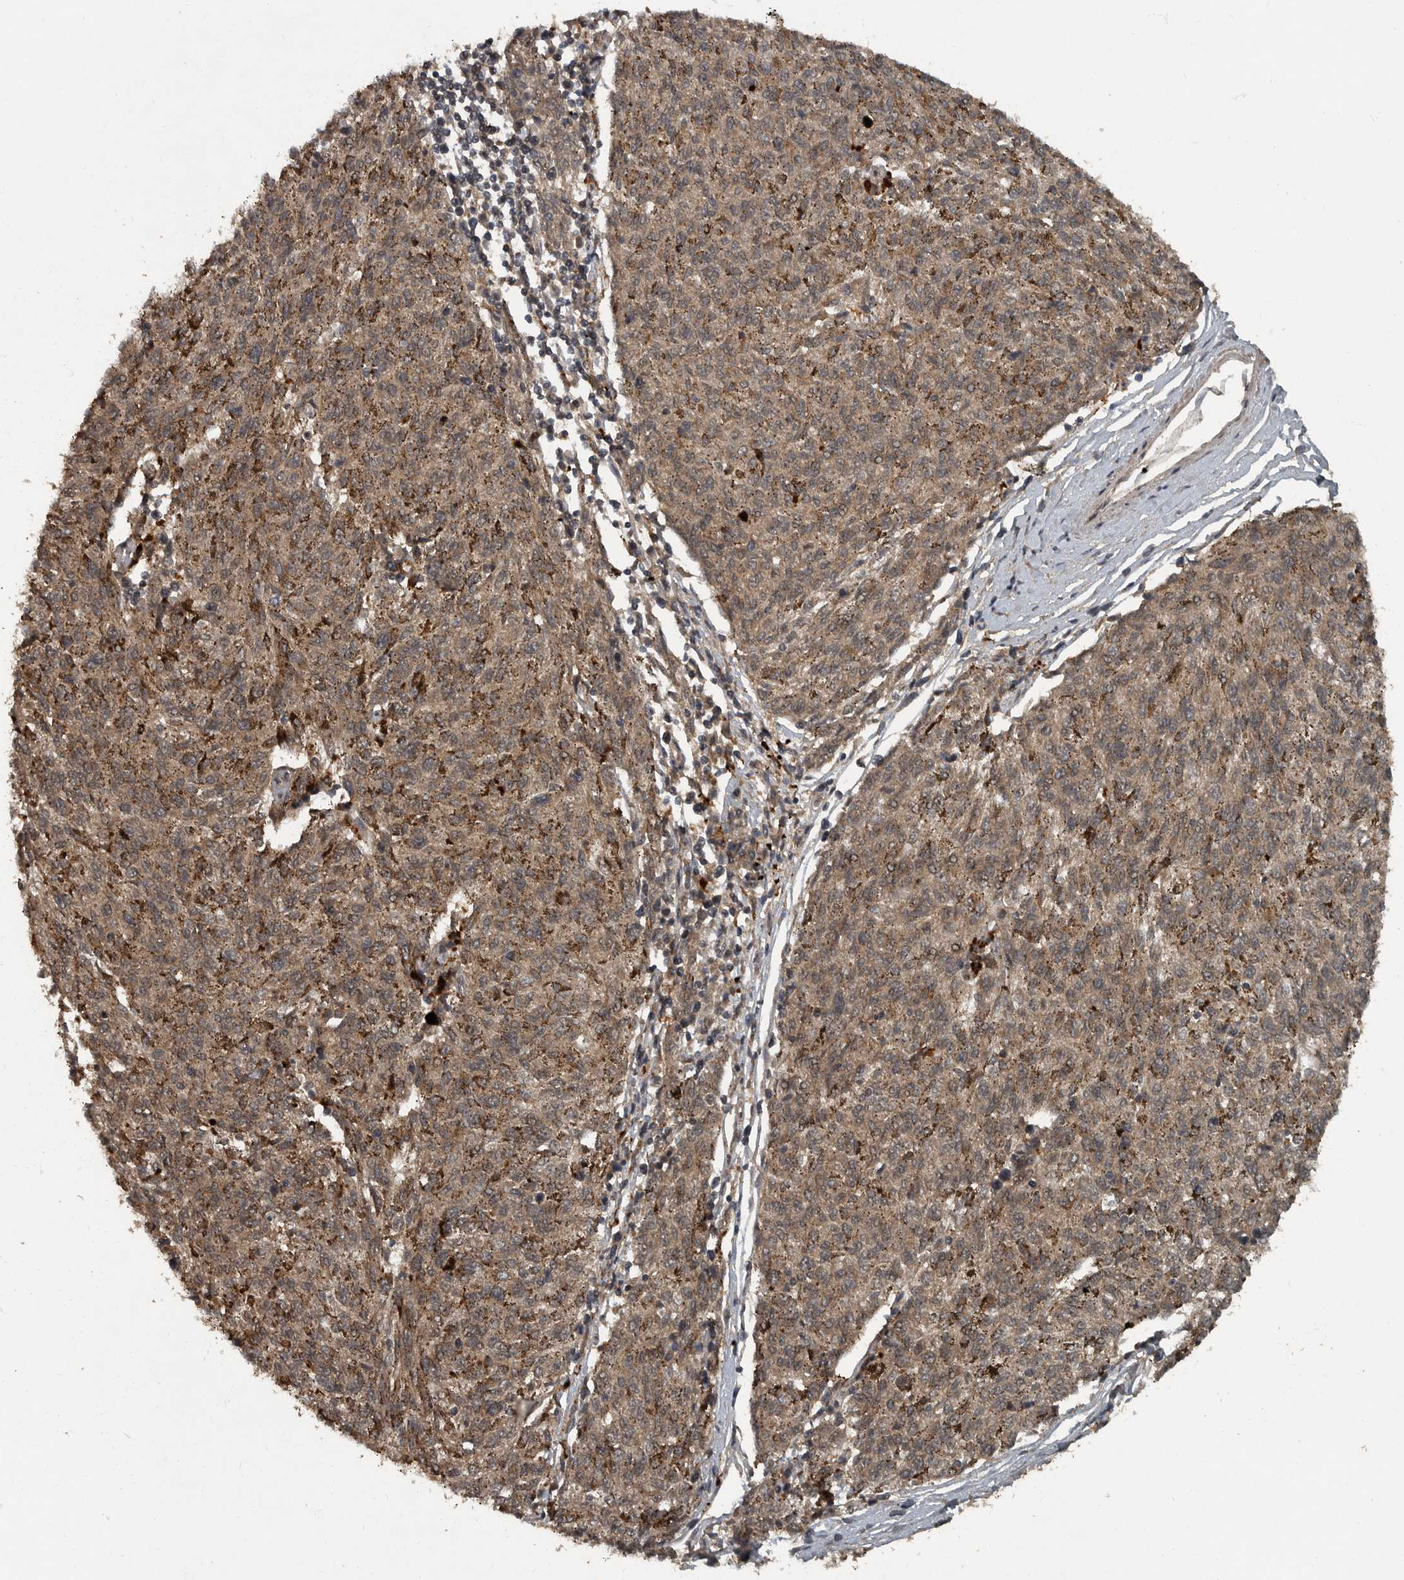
{"staining": {"intensity": "moderate", "quantity": ">75%", "location": "cytoplasmic/membranous"}, "tissue": "melanoma", "cell_type": "Tumor cells", "image_type": "cancer", "snomed": [{"axis": "morphology", "description": "Malignant melanoma, NOS"}, {"axis": "topography", "description": "Skin"}], "caption": "There is medium levels of moderate cytoplasmic/membranous expression in tumor cells of malignant melanoma, as demonstrated by immunohistochemical staining (brown color).", "gene": "FOXO1", "patient": {"sex": "female", "age": 72}}